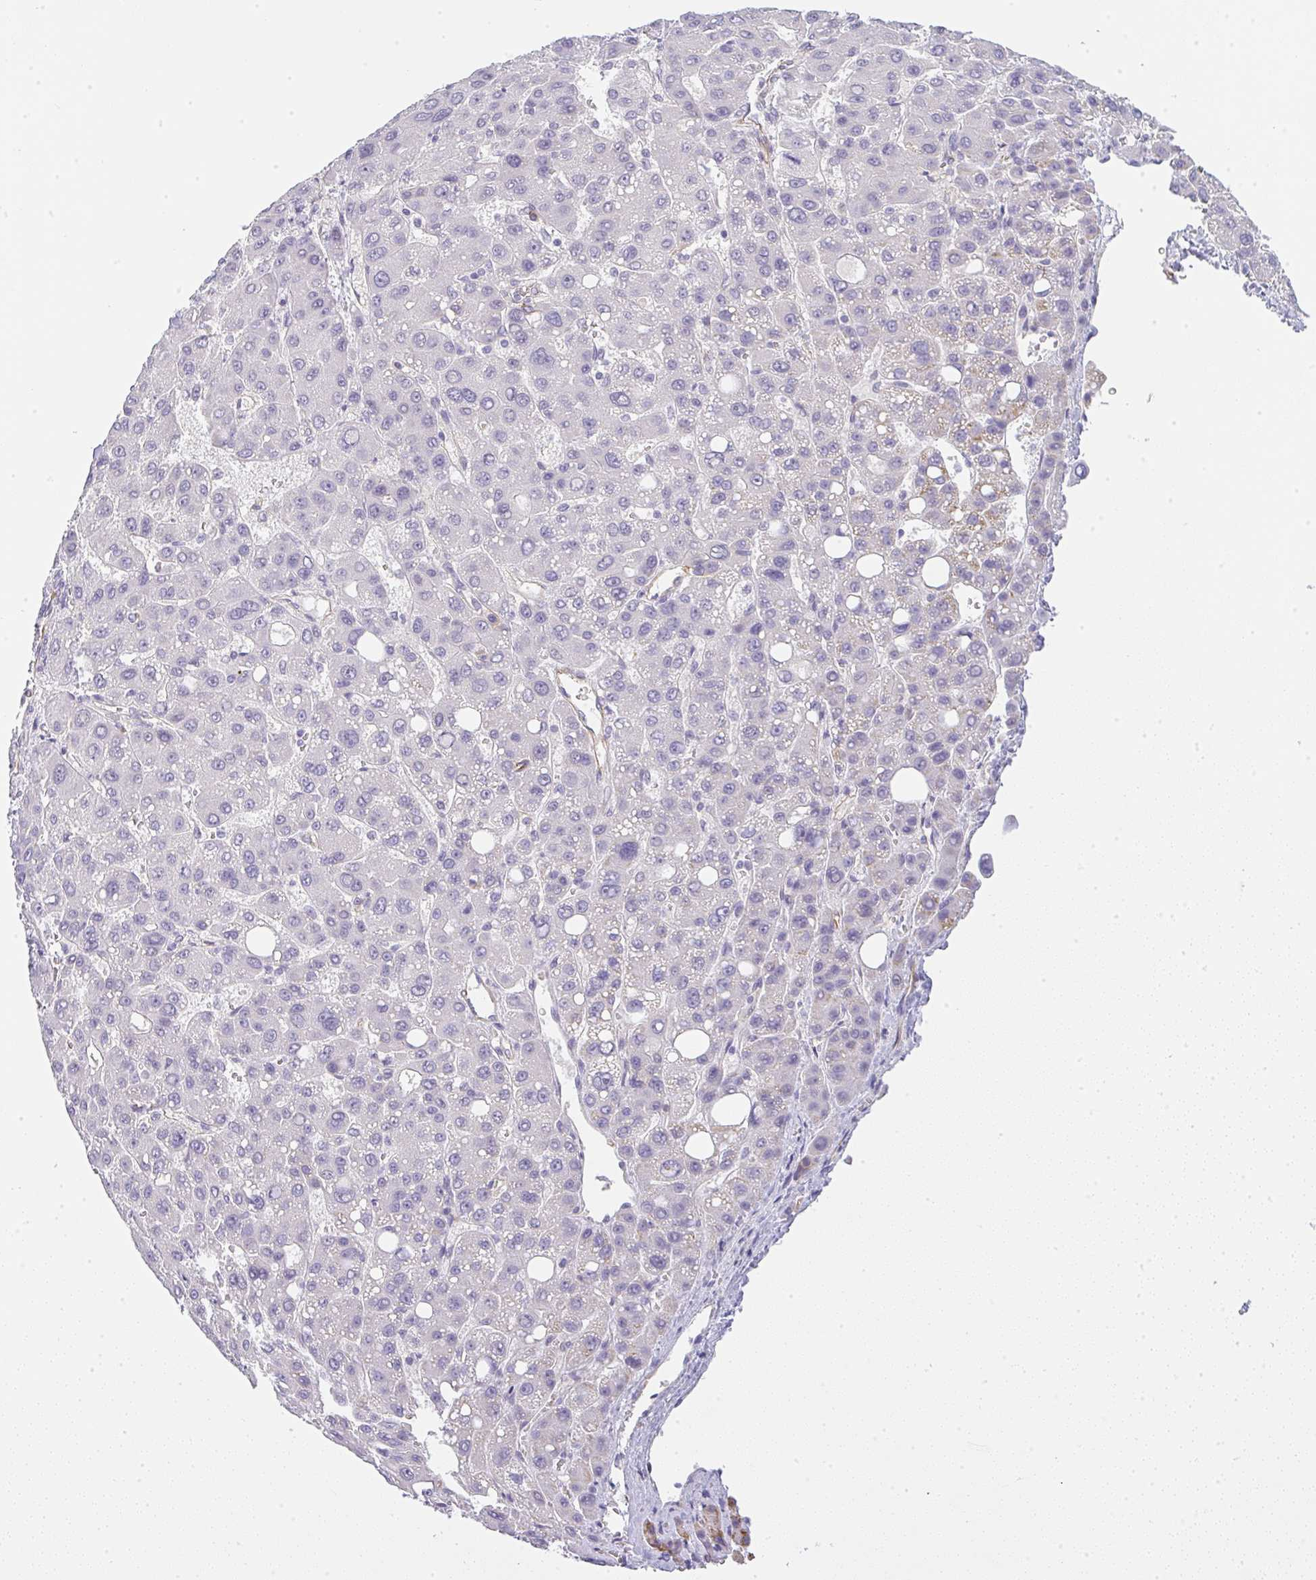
{"staining": {"intensity": "negative", "quantity": "none", "location": "none"}, "tissue": "liver cancer", "cell_type": "Tumor cells", "image_type": "cancer", "snomed": [{"axis": "morphology", "description": "Carcinoma, Hepatocellular, NOS"}, {"axis": "topography", "description": "Liver"}], "caption": "Tumor cells show no significant protein expression in liver cancer.", "gene": "LPAR4", "patient": {"sex": "male", "age": 55}}